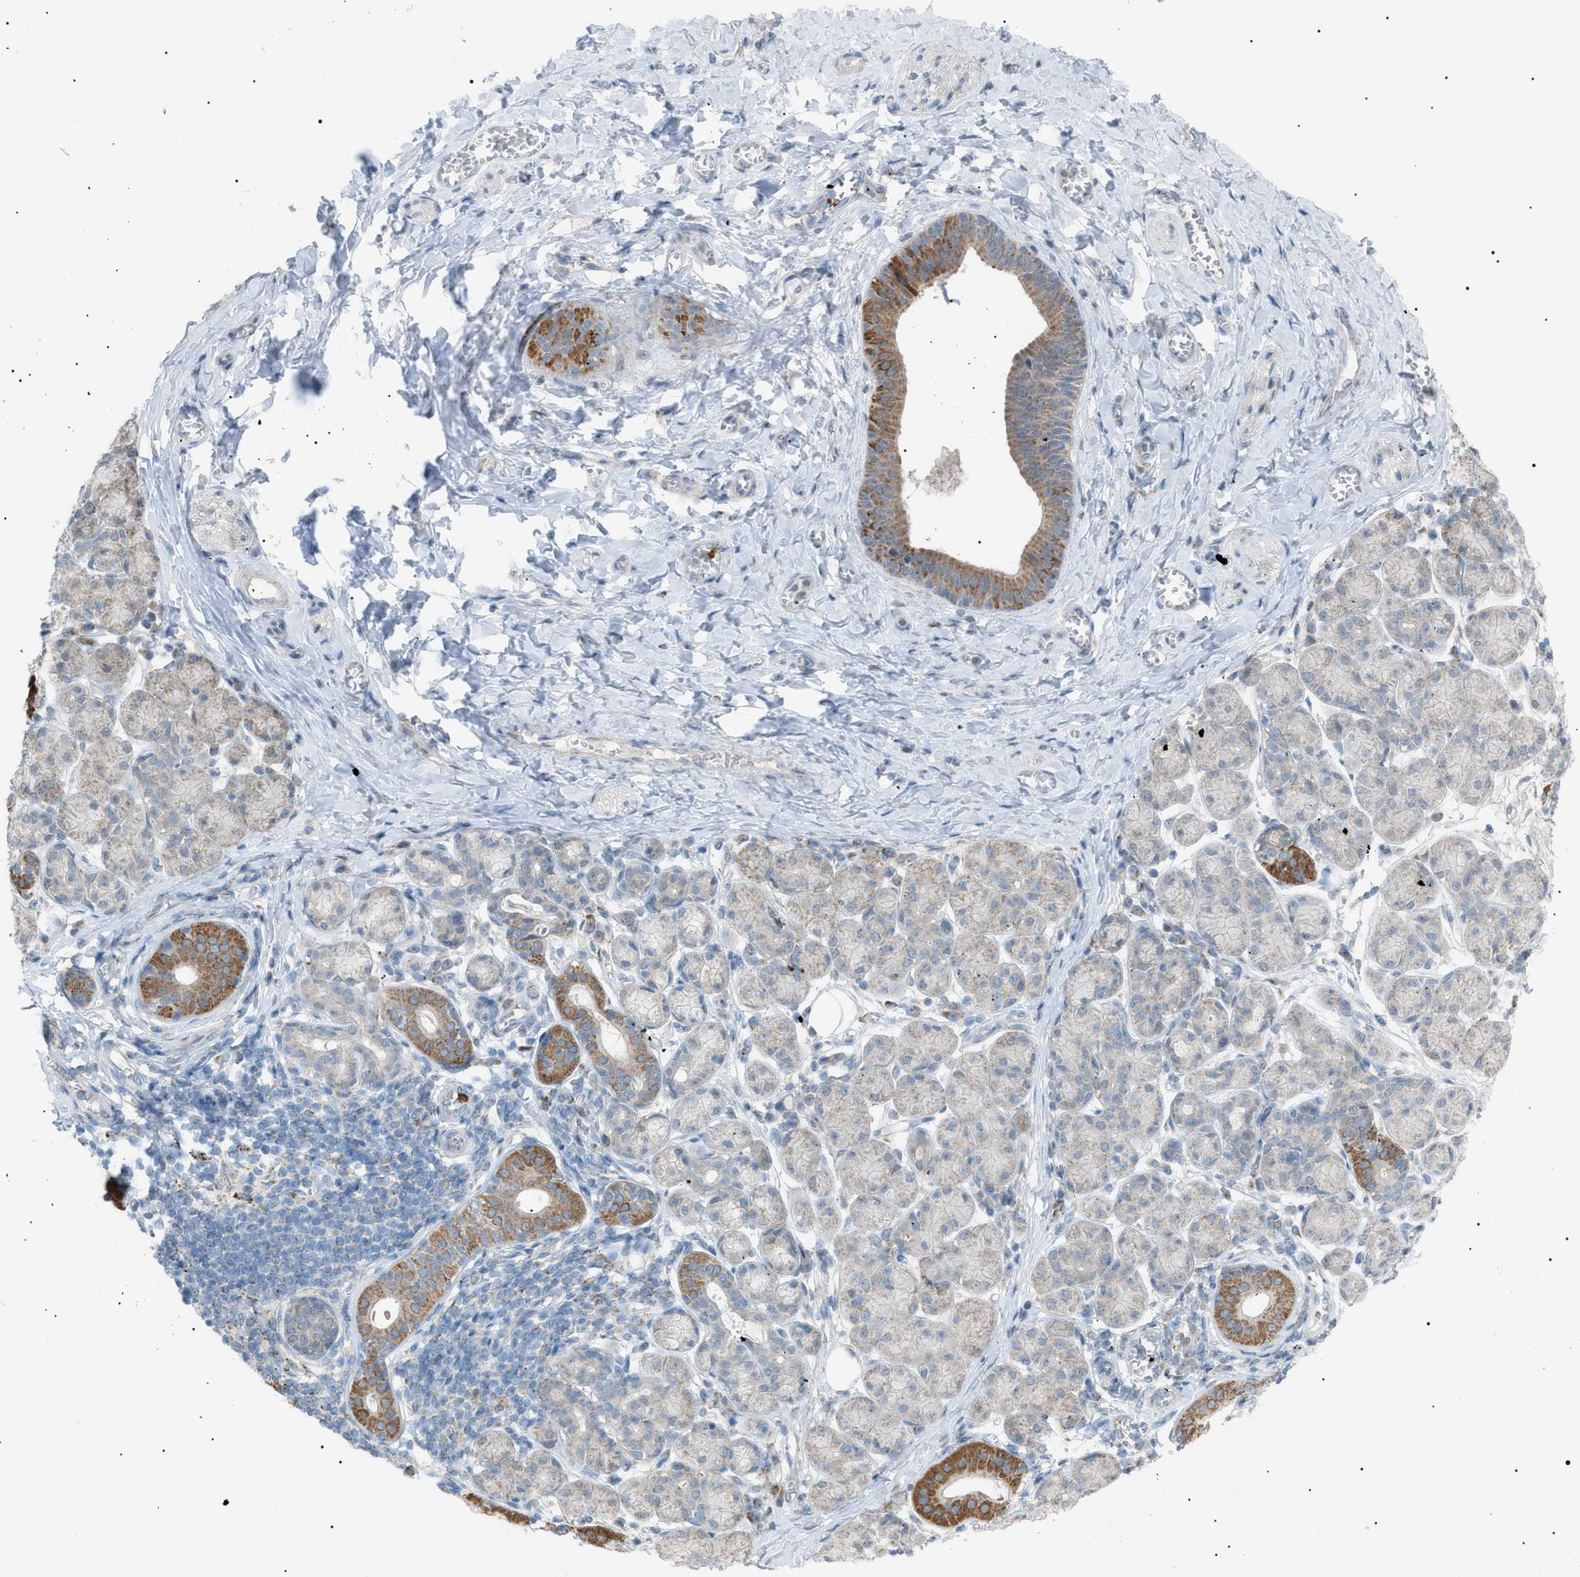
{"staining": {"intensity": "moderate", "quantity": "<25%", "location": "cytoplasmic/membranous"}, "tissue": "salivary gland", "cell_type": "Glandular cells", "image_type": "normal", "snomed": [{"axis": "morphology", "description": "Normal tissue, NOS"}, {"axis": "morphology", "description": "Inflammation, NOS"}, {"axis": "topography", "description": "Lymph node"}, {"axis": "topography", "description": "Salivary gland"}], "caption": "Immunohistochemistry (IHC) of unremarkable salivary gland reveals low levels of moderate cytoplasmic/membranous expression in approximately <25% of glandular cells. (Brightfield microscopy of DAB IHC at high magnification).", "gene": "ZNF516", "patient": {"sex": "male", "age": 3}}